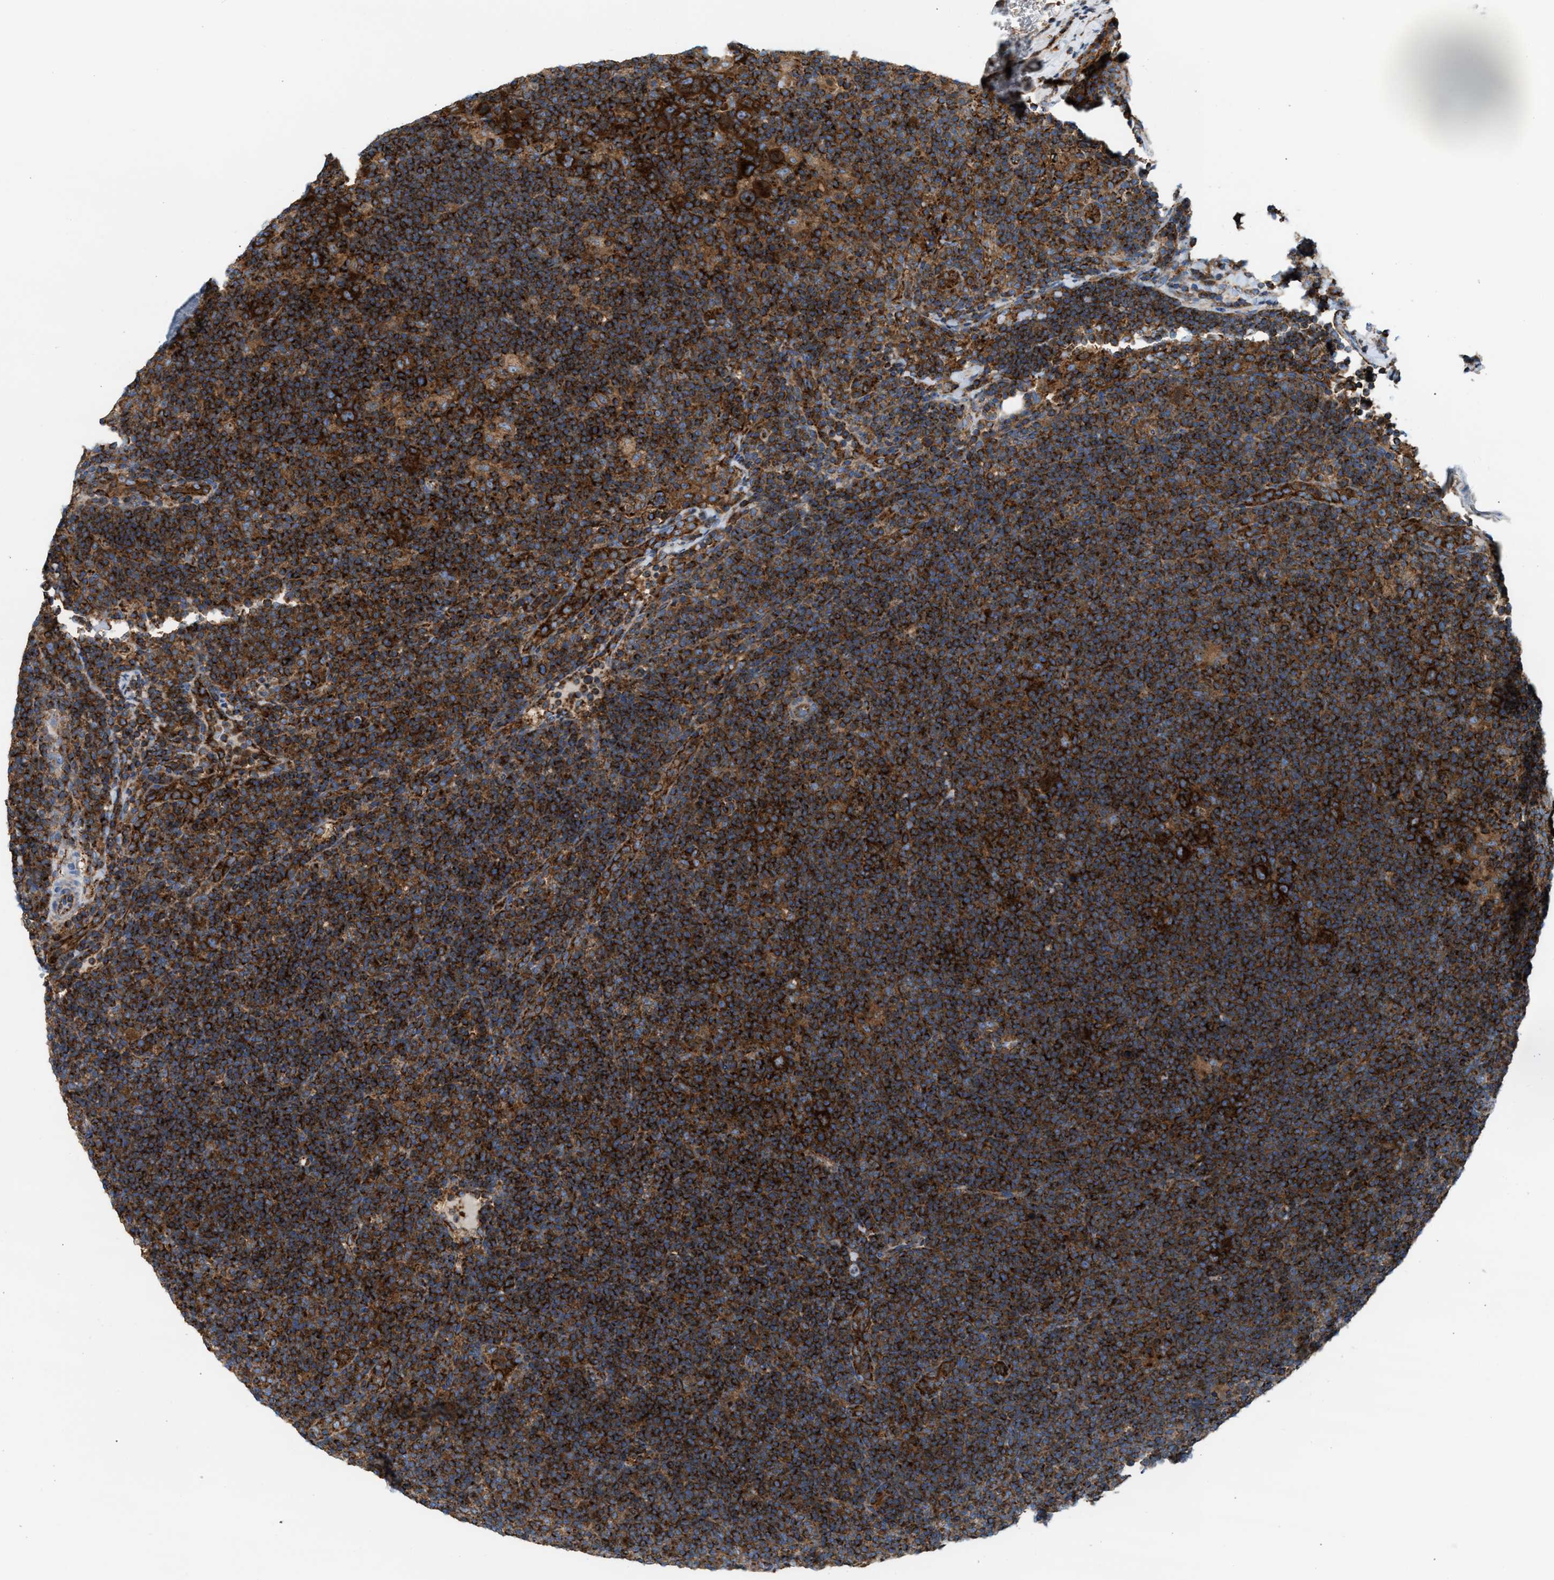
{"staining": {"intensity": "strong", "quantity": ">75%", "location": "cytoplasmic/membranous"}, "tissue": "lymphoma", "cell_type": "Tumor cells", "image_type": "cancer", "snomed": [{"axis": "morphology", "description": "Hodgkin's disease, NOS"}, {"axis": "topography", "description": "Lymph node"}], "caption": "Immunohistochemistry (IHC) photomicrograph of neoplastic tissue: Hodgkin's disease stained using IHC reveals high levels of strong protein expression localized specifically in the cytoplasmic/membranous of tumor cells, appearing as a cytoplasmic/membranous brown color.", "gene": "TBC1D15", "patient": {"sex": "female", "age": 57}}